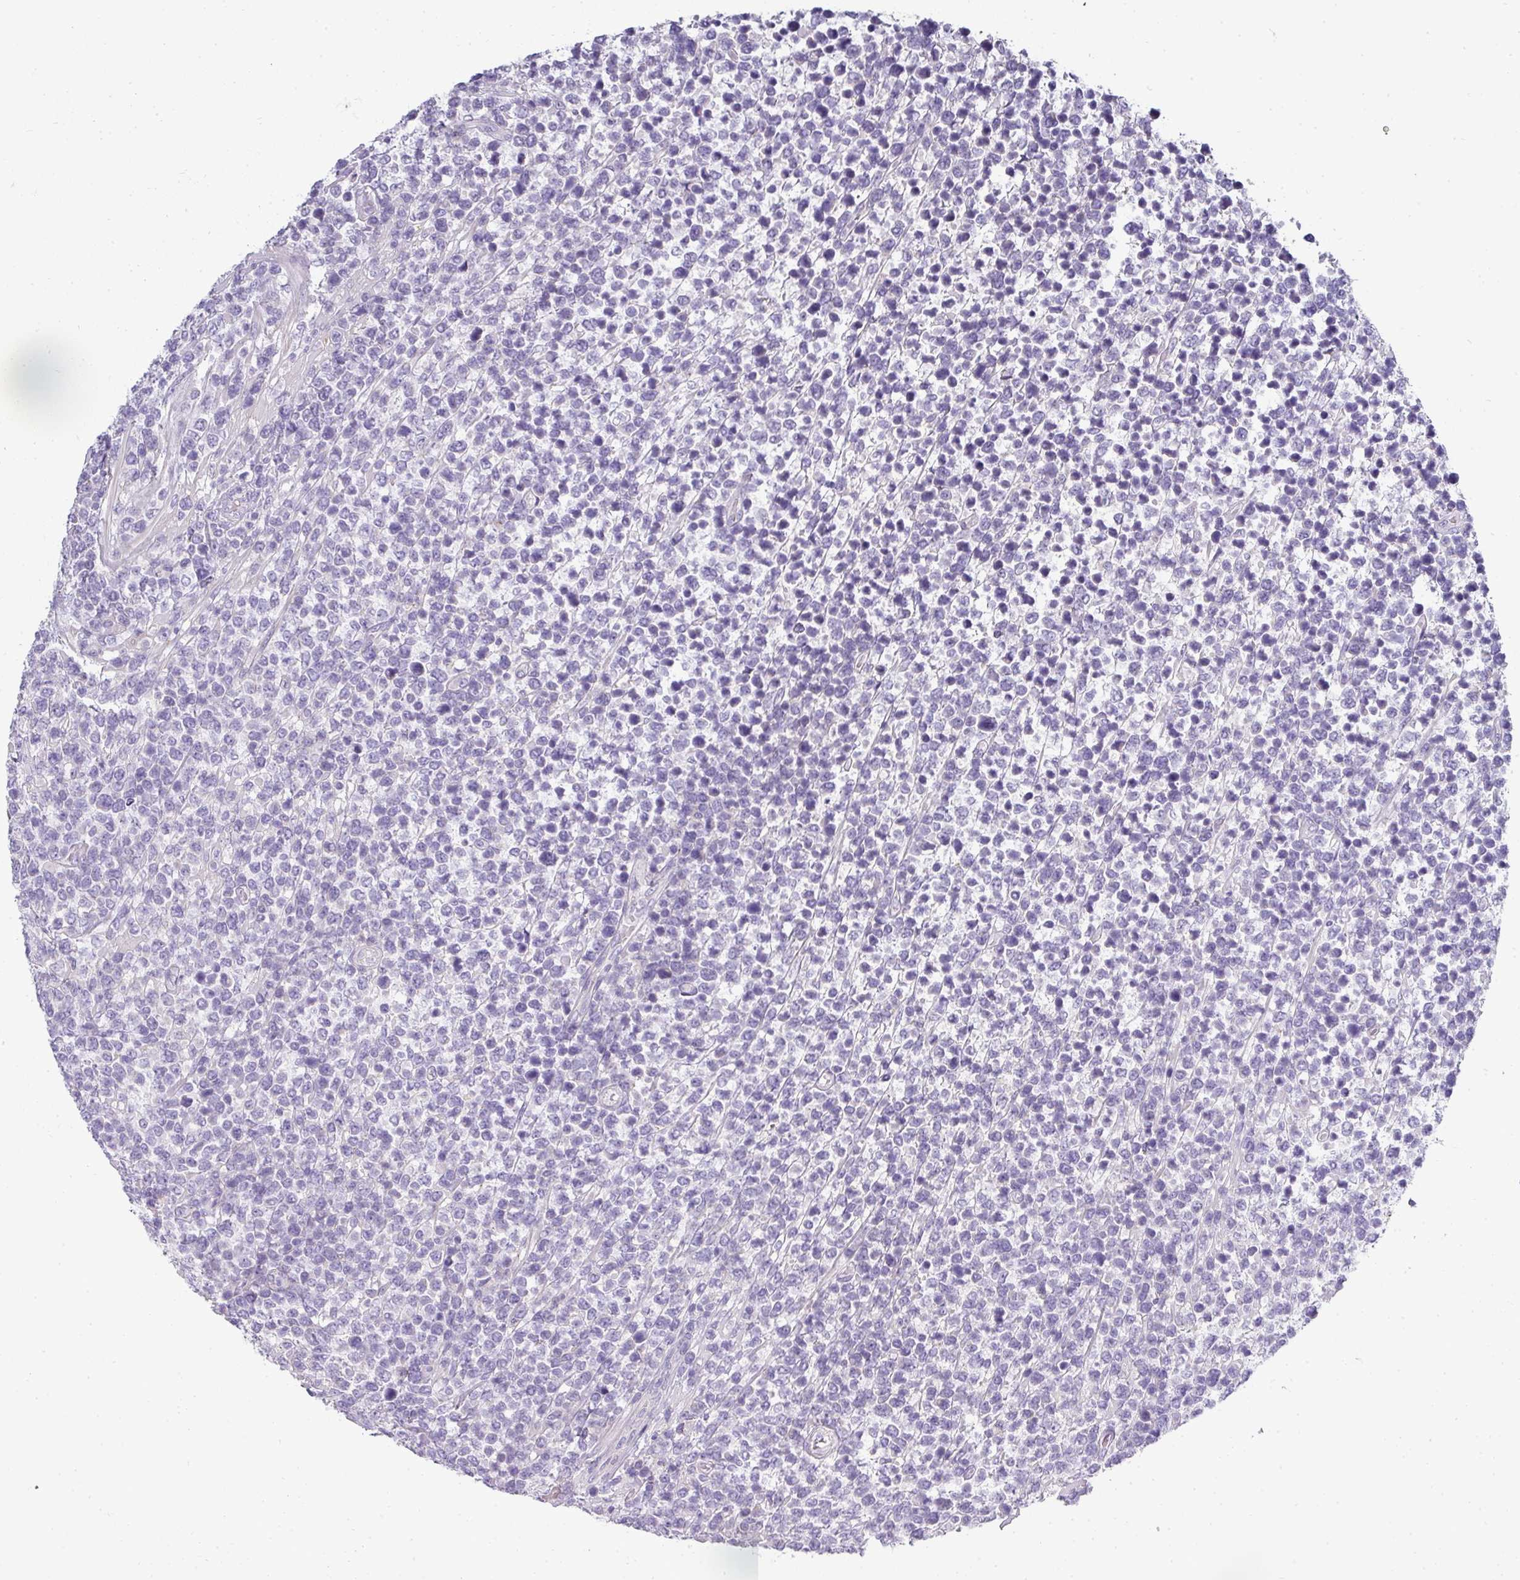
{"staining": {"intensity": "negative", "quantity": "none", "location": "none"}, "tissue": "lymphoma", "cell_type": "Tumor cells", "image_type": "cancer", "snomed": [{"axis": "morphology", "description": "Malignant lymphoma, non-Hodgkin's type, High grade"}, {"axis": "topography", "description": "Soft tissue"}], "caption": "Lymphoma stained for a protein using IHC shows no staining tumor cells.", "gene": "ASXL3", "patient": {"sex": "female", "age": 56}}